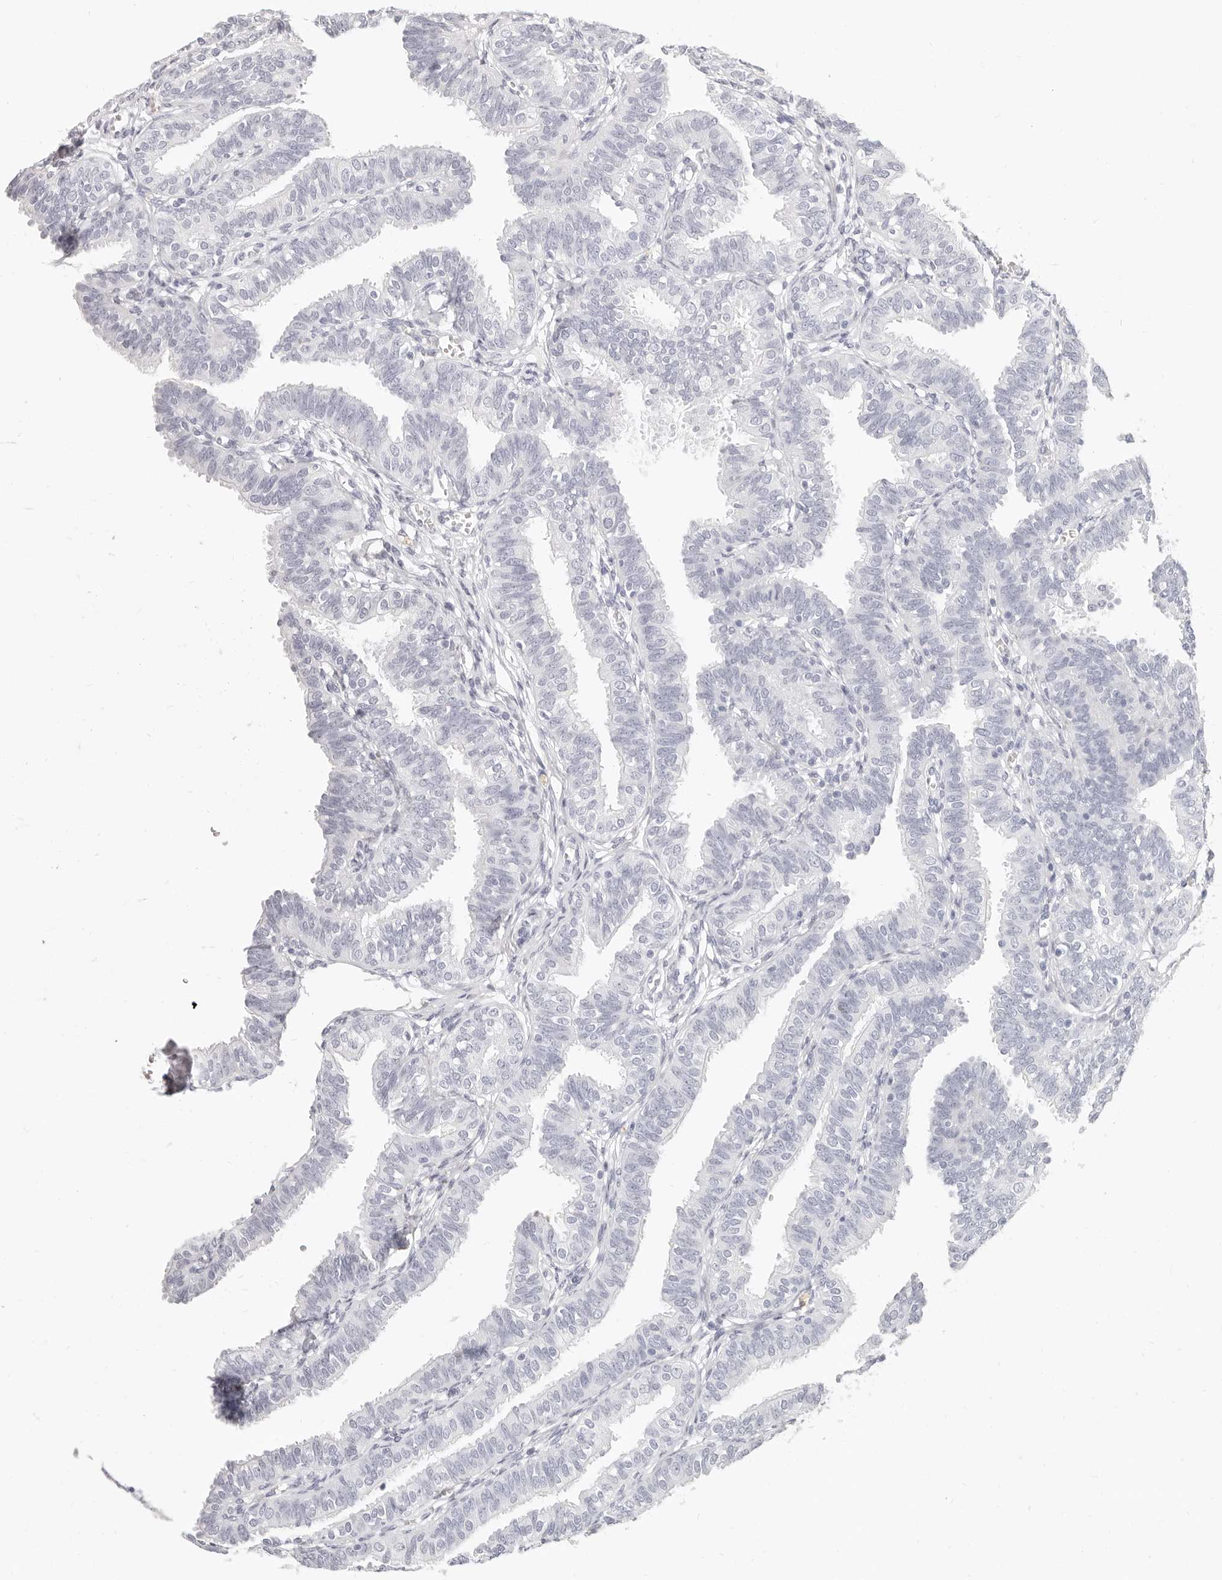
{"staining": {"intensity": "negative", "quantity": "none", "location": "none"}, "tissue": "fallopian tube", "cell_type": "Glandular cells", "image_type": "normal", "snomed": [{"axis": "morphology", "description": "Normal tissue, NOS"}, {"axis": "topography", "description": "Fallopian tube"}], "caption": "This histopathology image is of unremarkable fallopian tube stained with immunohistochemistry (IHC) to label a protein in brown with the nuclei are counter-stained blue. There is no positivity in glandular cells.", "gene": "CAMP", "patient": {"sex": "female", "age": 35}}